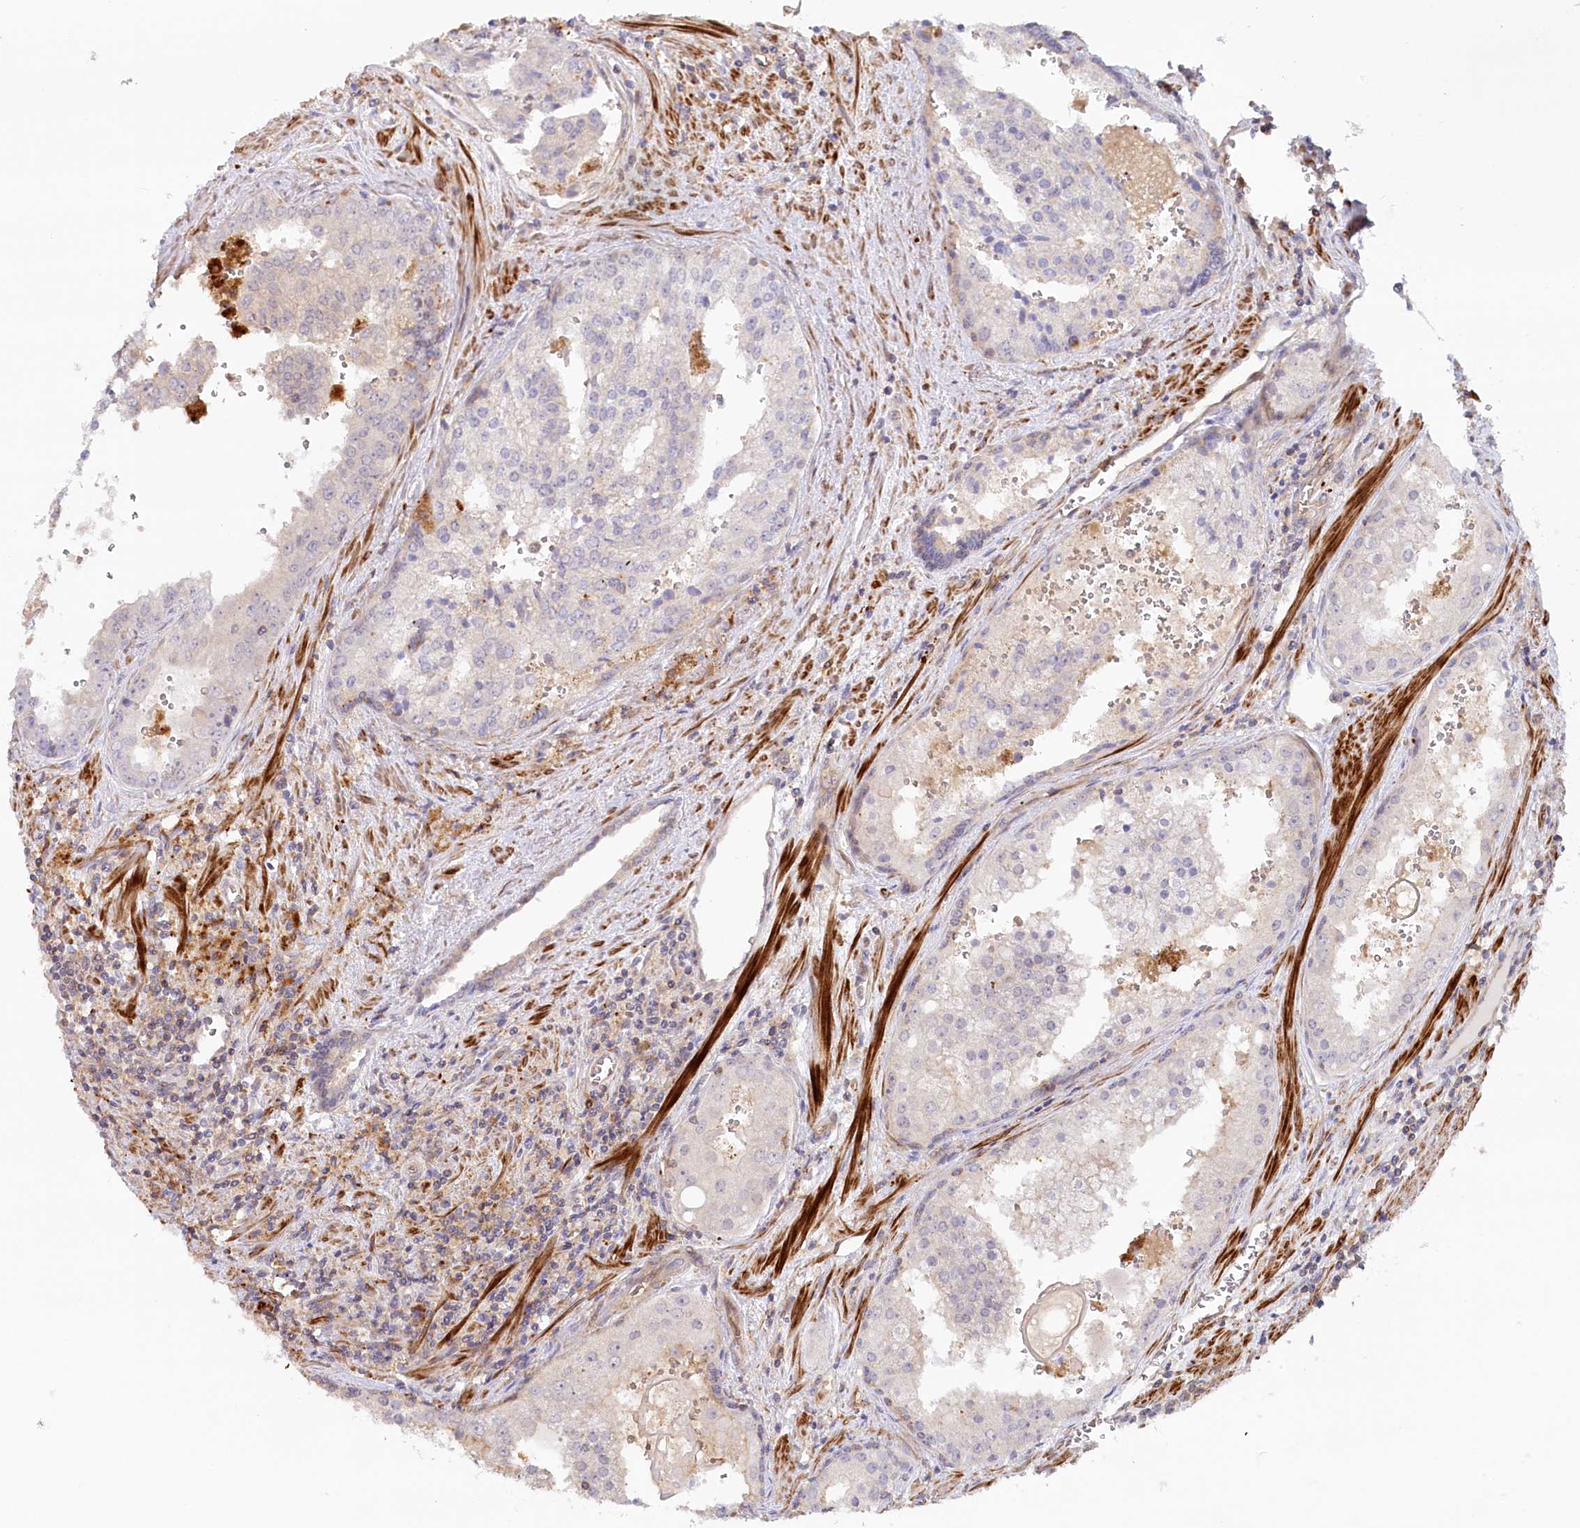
{"staining": {"intensity": "negative", "quantity": "none", "location": "none"}, "tissue": "prostate cancer", "cell_type": "Tumor cells", "image_type": "cancer", "snomed": [{"axis": "morphology", "description": "Adenocarcinoma, High grade"}, {"axis": "topography", "description": "Prostate"}], "caption": "A high-resolution photomicrograph shows IHC staining of prostate cancer, which demonstrates no significant expression in tumor cells.", "gene": "GBE1", "patient": {"sex": "male", "age": 68}}